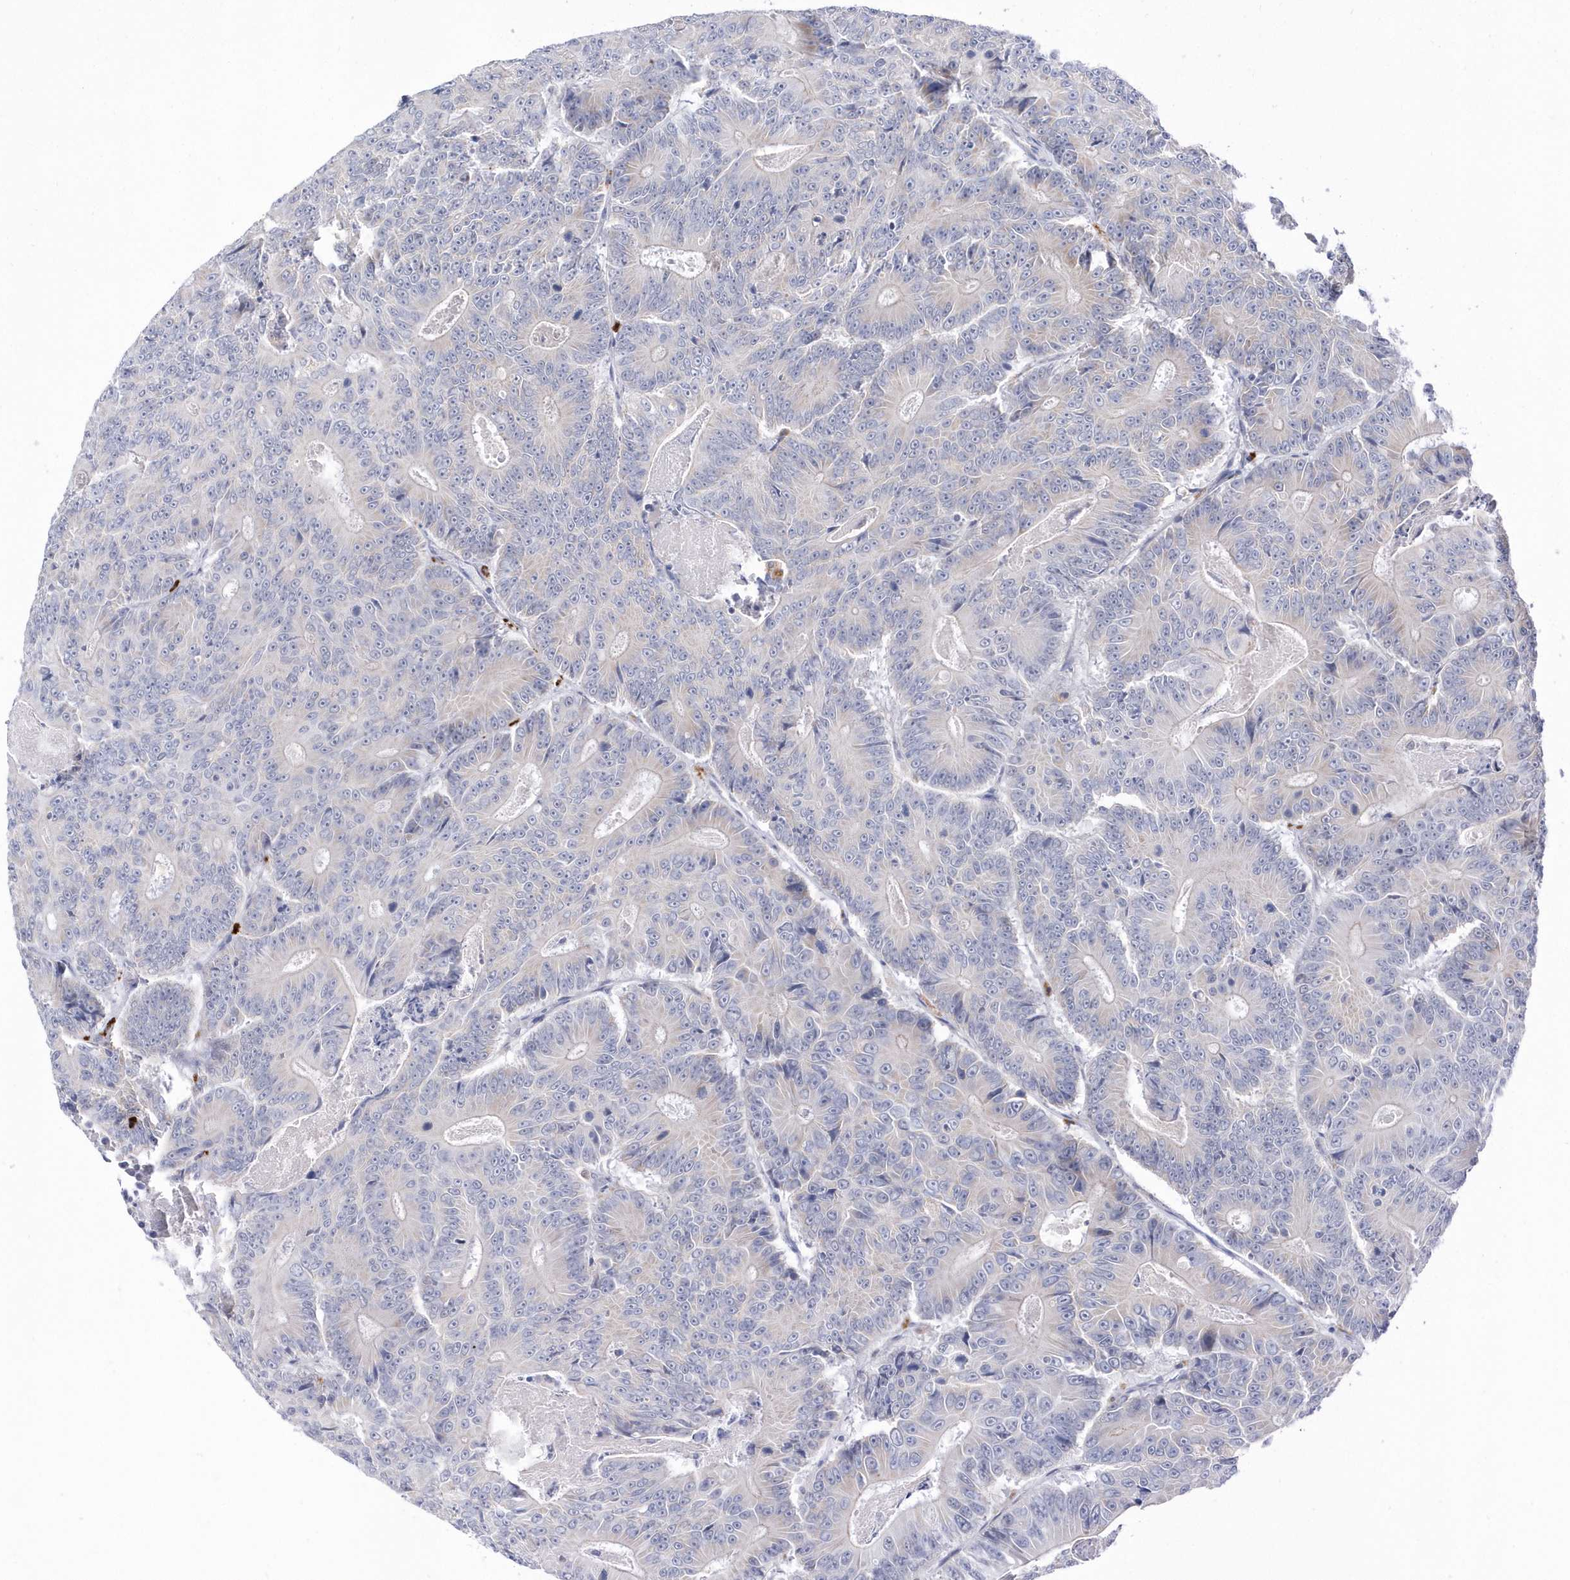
{"staining": {"intensity": "negative", "quantity": "none", "location": "none"}, "tissue": "colorectal cancer", "cell_type": "Tumor cells", "image_type": "cancer", "snomed": [{"axis": "morphology", "description": "Adenocarcinoma, NOS"}, {"axis": "topography", "description": "Colon"}], "caption": "DAB immunohistochemical staining of human colorectal cancer (adenocarcinoma) reveals no significant staining in tumor cells.", "gene": "DALRD3", "patient": {"sex": "male", "age": 83}}